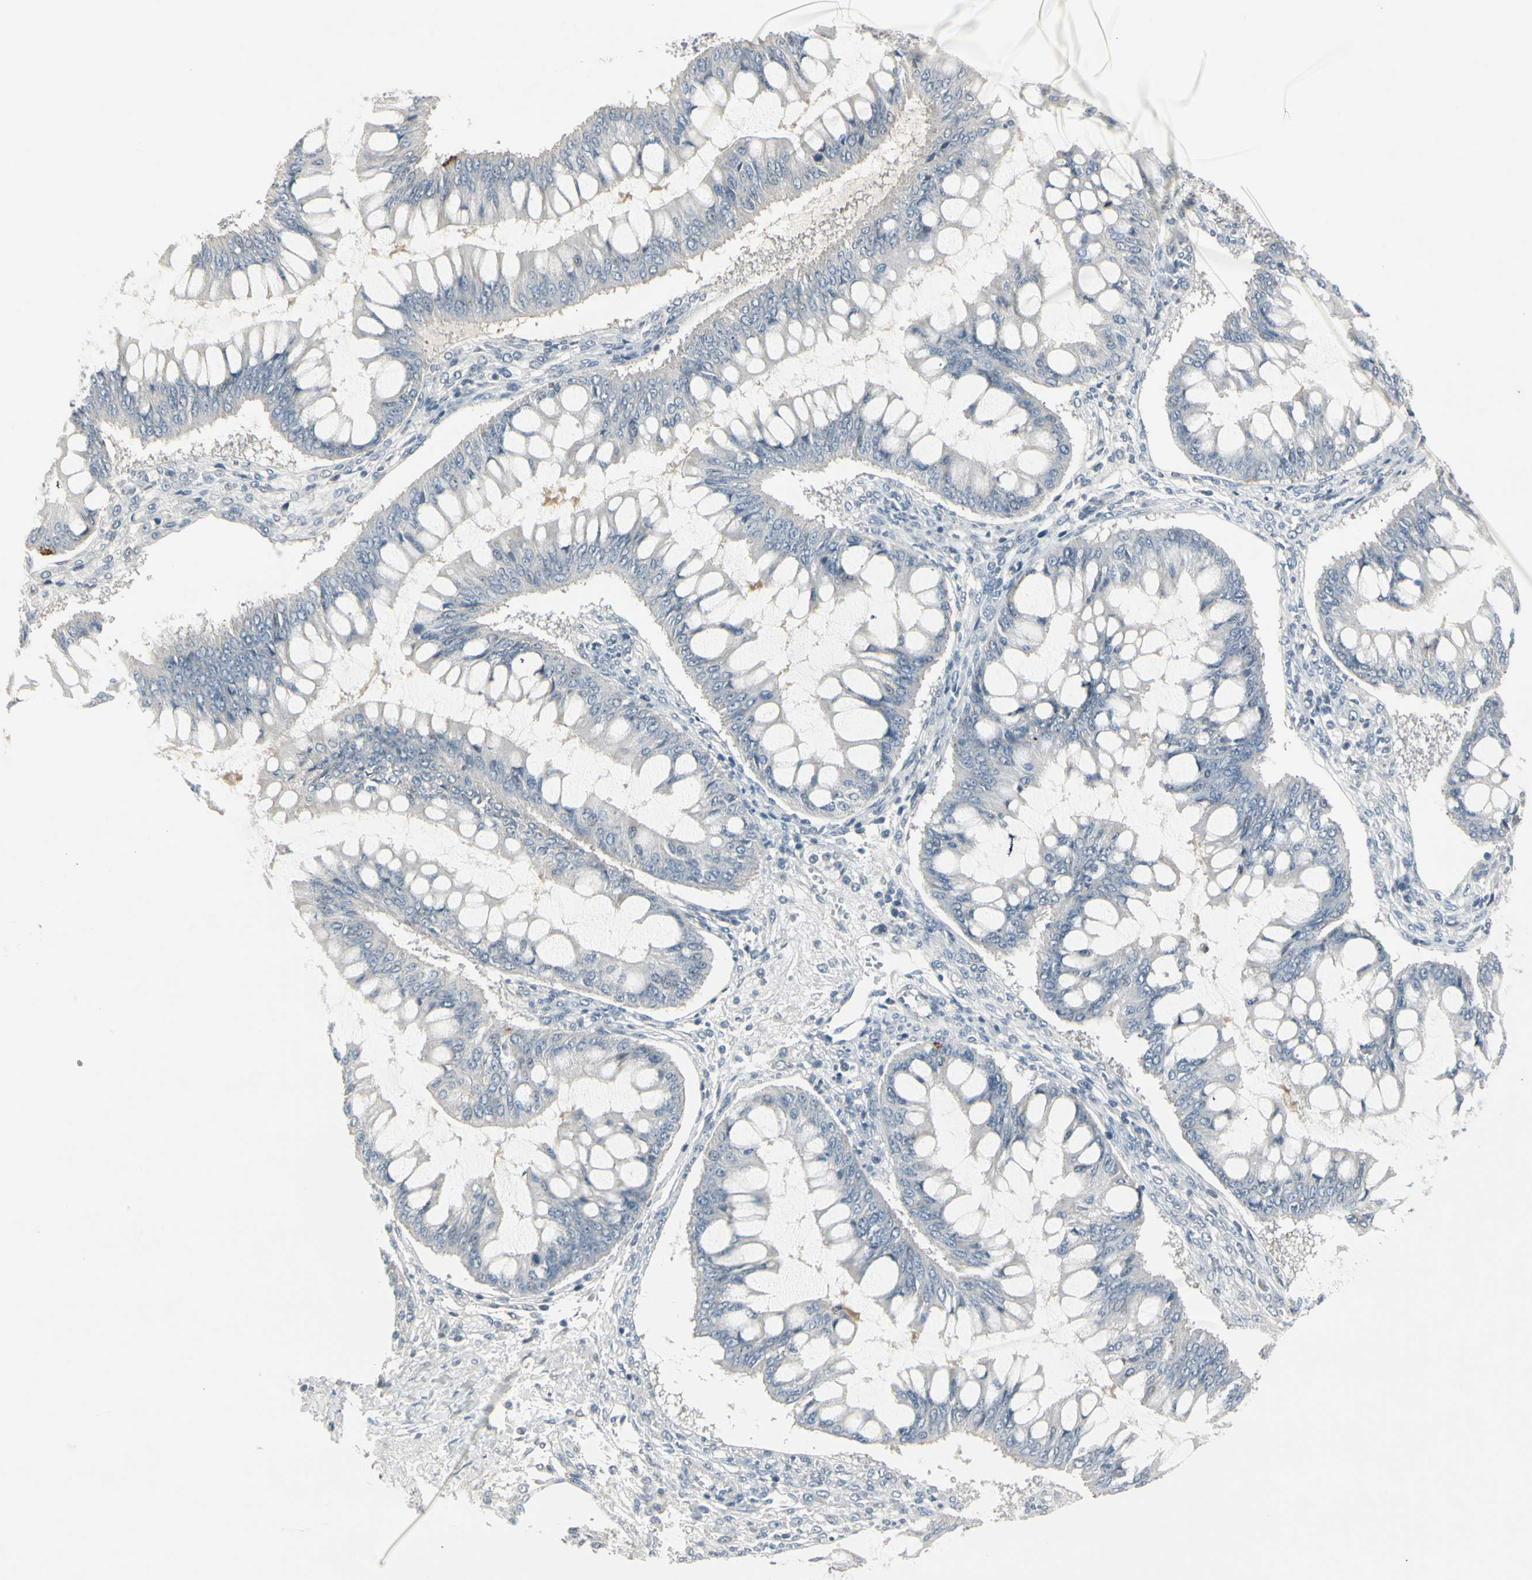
{"staining": {"intensity": "negative", "quantity": "none", "location": "none"}, "tissue": "ovarian cancer", "cell_type": "Tumor cells", "image_type": "cancer", "snomed": [{"axis": "morphology", "description": "Cystadenocarcinoma, mucinous, NOS"}, {"axis": "topography", "description": "Ovary"}], "caption": "High magnification brightfield microscopy of mucinous cystadenocarcinoma (ovarian) stained with DAB (brown) and counterstained with hematoxylin (blue): tumor cells show no significant expression.", "gene": "DMPK", "patient": {"sex": "female", "age": 73}}